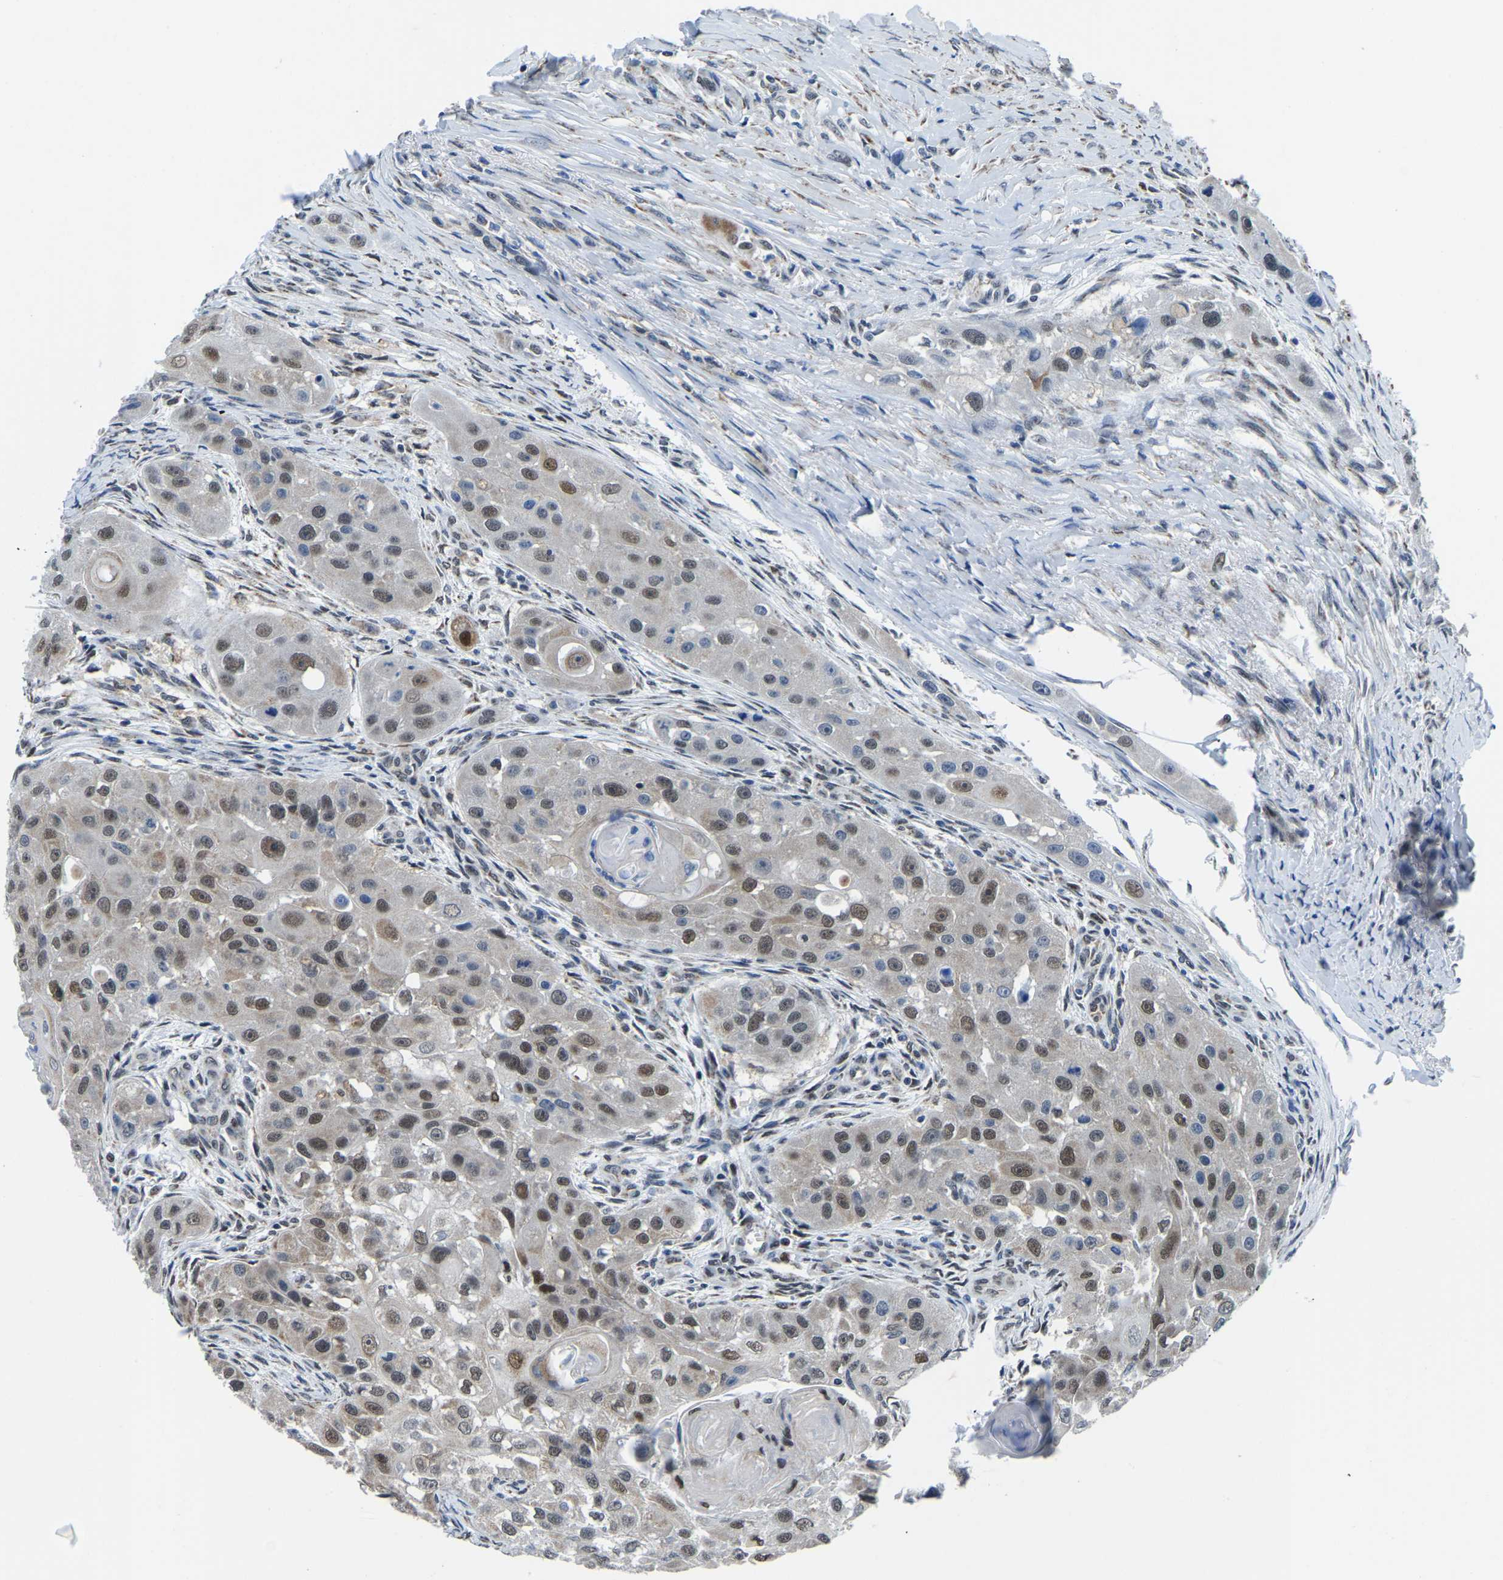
{"staining": {"intensity": "moderate", "quantity": ">75%", "location": "cytoplasmic/membranous,nuclear"}, "tissue": "head and neck cancer", "cell_type": "Tumor cells", "image_type": "cancer", "snomed": [{"axis": "morphology", "description": "Normal tissue, NOS"}, {"axis": "morphology", "description": "Squamous cell carcinoma, NOS"}, {"axis": "topography", "description": "Skeletal muscle"}, {"axis": "topography", "description": "Head-Neck"}], "caption": "This photomicrograph exhibits immunohistochemistry staining of squamous cell carcinoma (head and neck), with medium moderate cytoplasmic/membranous and nuclear expression in about >75% of tumor cells.", "gene": "BNIP3L", "patient": {"sex": "male", "age": 51}}